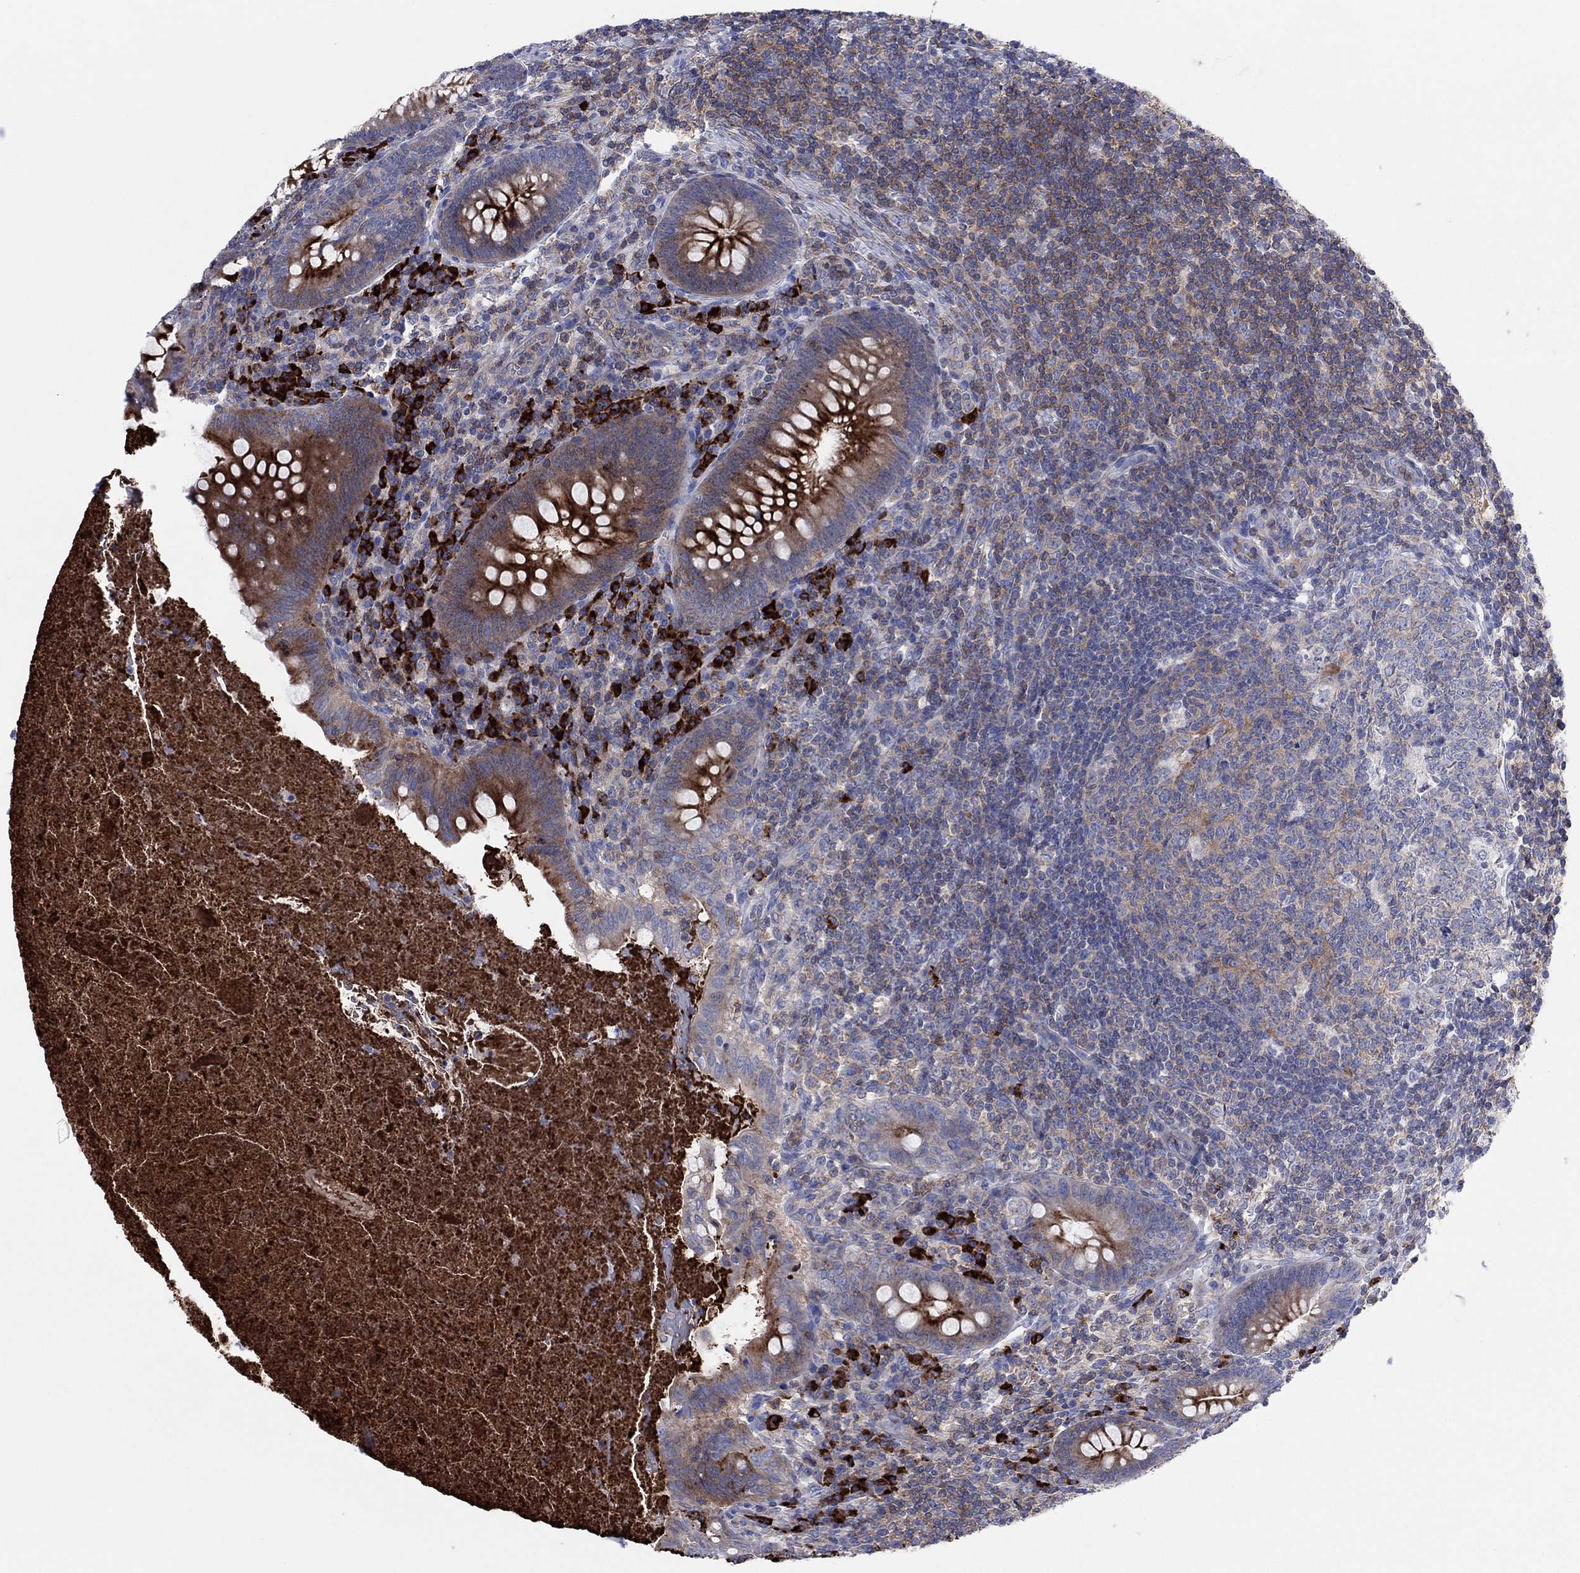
{"staining": {"intensity": "strong", "quantity": "25%-75%", "location": "cytoplasmic/membranous"}, "tissue": "appendix", "cell_type": "Glandular cells", "image_type": "normal", "snomed": [{"axis": "morphology", "description": "Normal tissue, NOS"}, {"axis": "topography", "description": "Appendix"}], "caption": "Immunohistochemical staining of benign human appendix reveals strong cytoplasmic/membranous protein expression in approximately 25%-75% of glandular cells.", "gene": "PVR", "patient": {"sex": "male", "age": 47}}